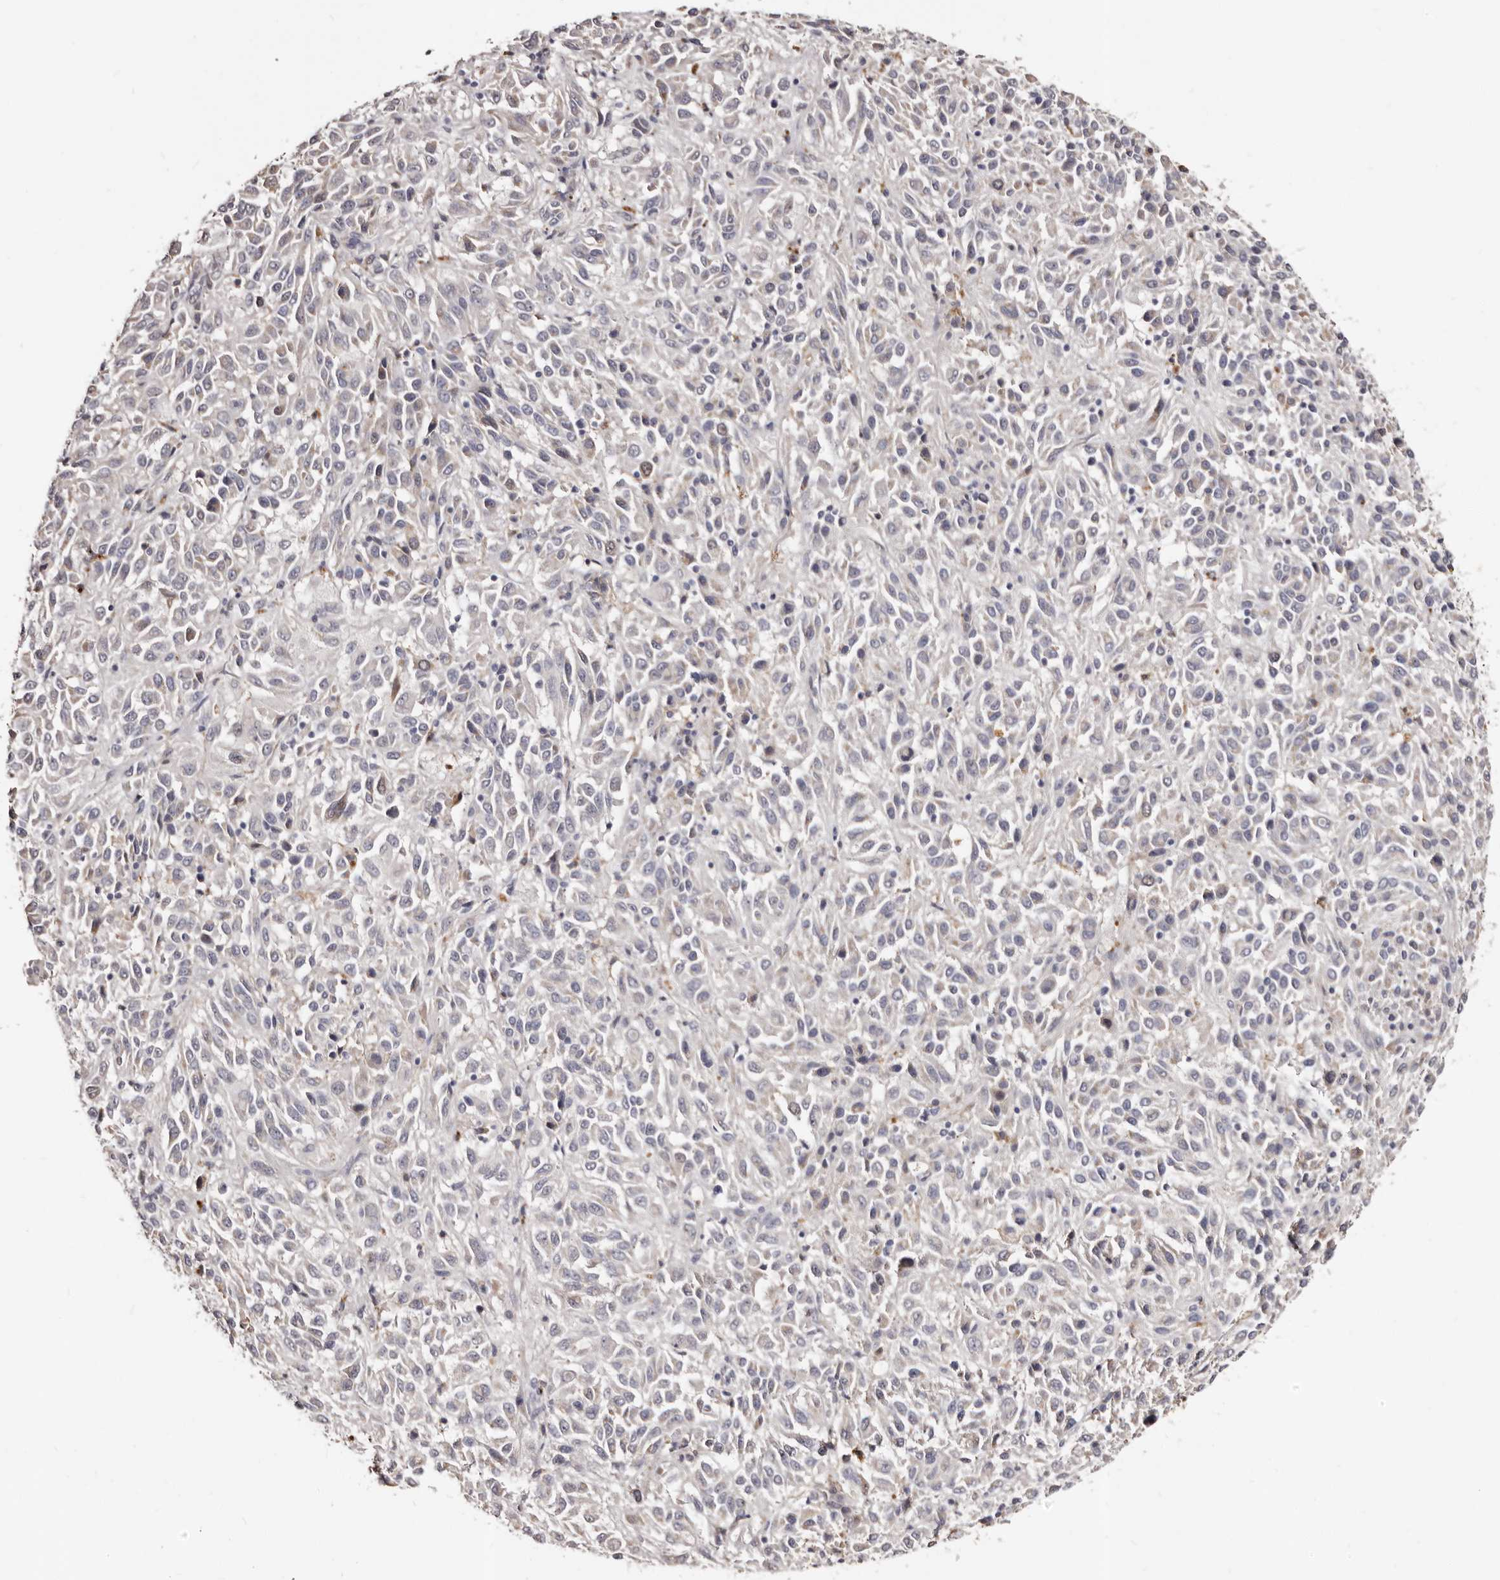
{"staining": {"intensity": "negative", "quantity": "none", "location": "none"}, "tissue": "melanoma", "cell_type": "Tumor cells", "image_type": "cancer", "snomed": [{"axis": "morphology", "description": "Malignant melanoma, Metastatic site"}, {"axis": "topography", "description": "Lung"}], "caption": "Immunohistochemistry image of human melanoma stained for a protein (brown), which exhibits no staining in tumor cells.", "gene": "PTAFR", "patient": {"sex": "male", "age": 64}}